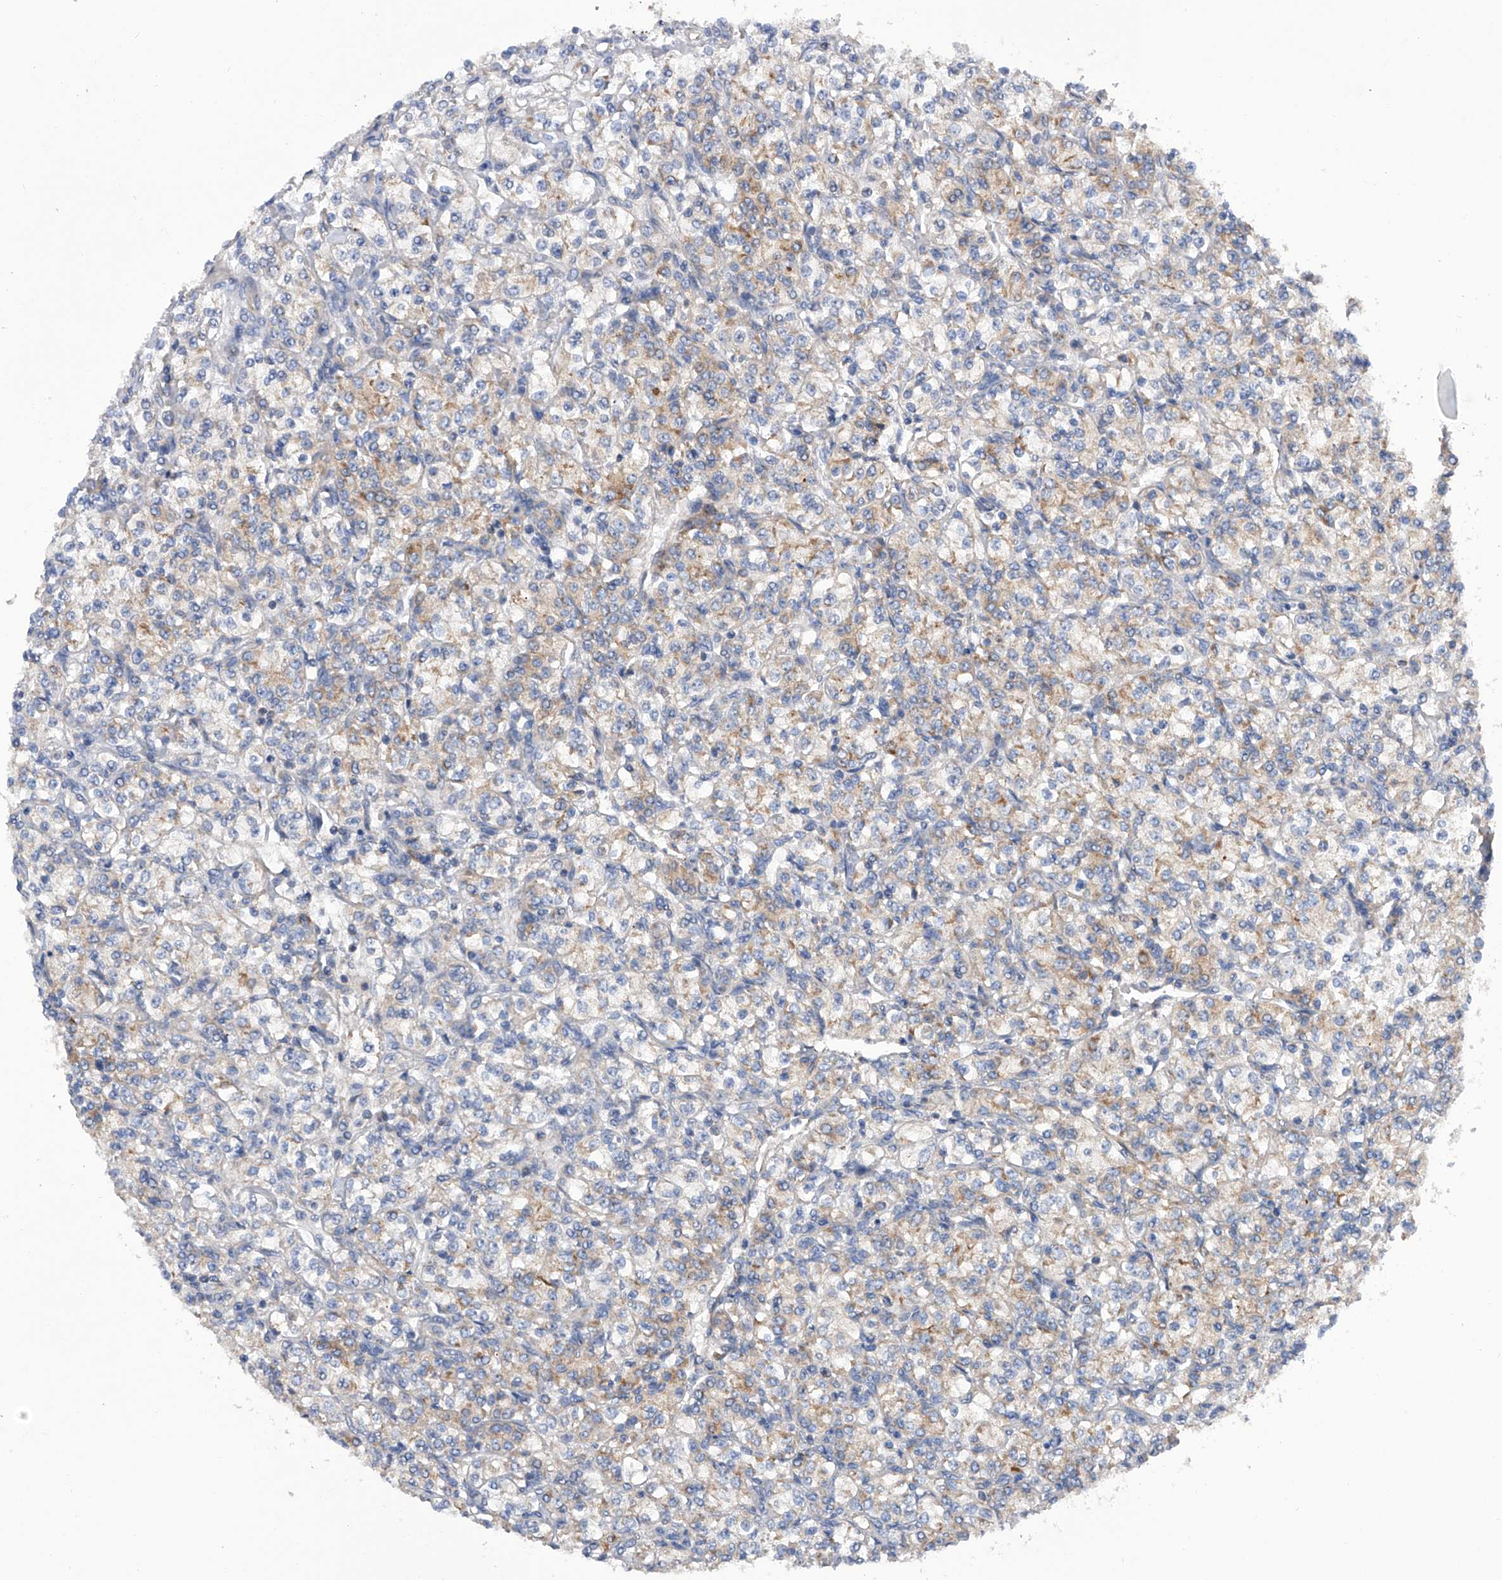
{"staining": {"intensity": "moderate", "quantity": "25%-75%", "location": "cytoplasmic/membranous"}, "tissue": "renal cancer", "cell_type": "Tumor cells", "image_type": "cancer", "snomed": [{"axis": "morphology", "description": "Adenocarcinoma, NOS"}, {"axis": "topography", "description": "Kidney"}], "caption": "Immunohistochemistry (IHC) (DAB (3,3'-diaminobenzidine)) staining of adenocarcinoma (renal) exhibits moderate cytoplasmic/membranous protein expression in about 25%-75% of tumor cells. (DAB (3,3'-diaminobenzidine) = brown stain, brightfield microscopy at high magnification).", "gene": "MLYCD", "patient": {"sex": "male", "age": 77}}